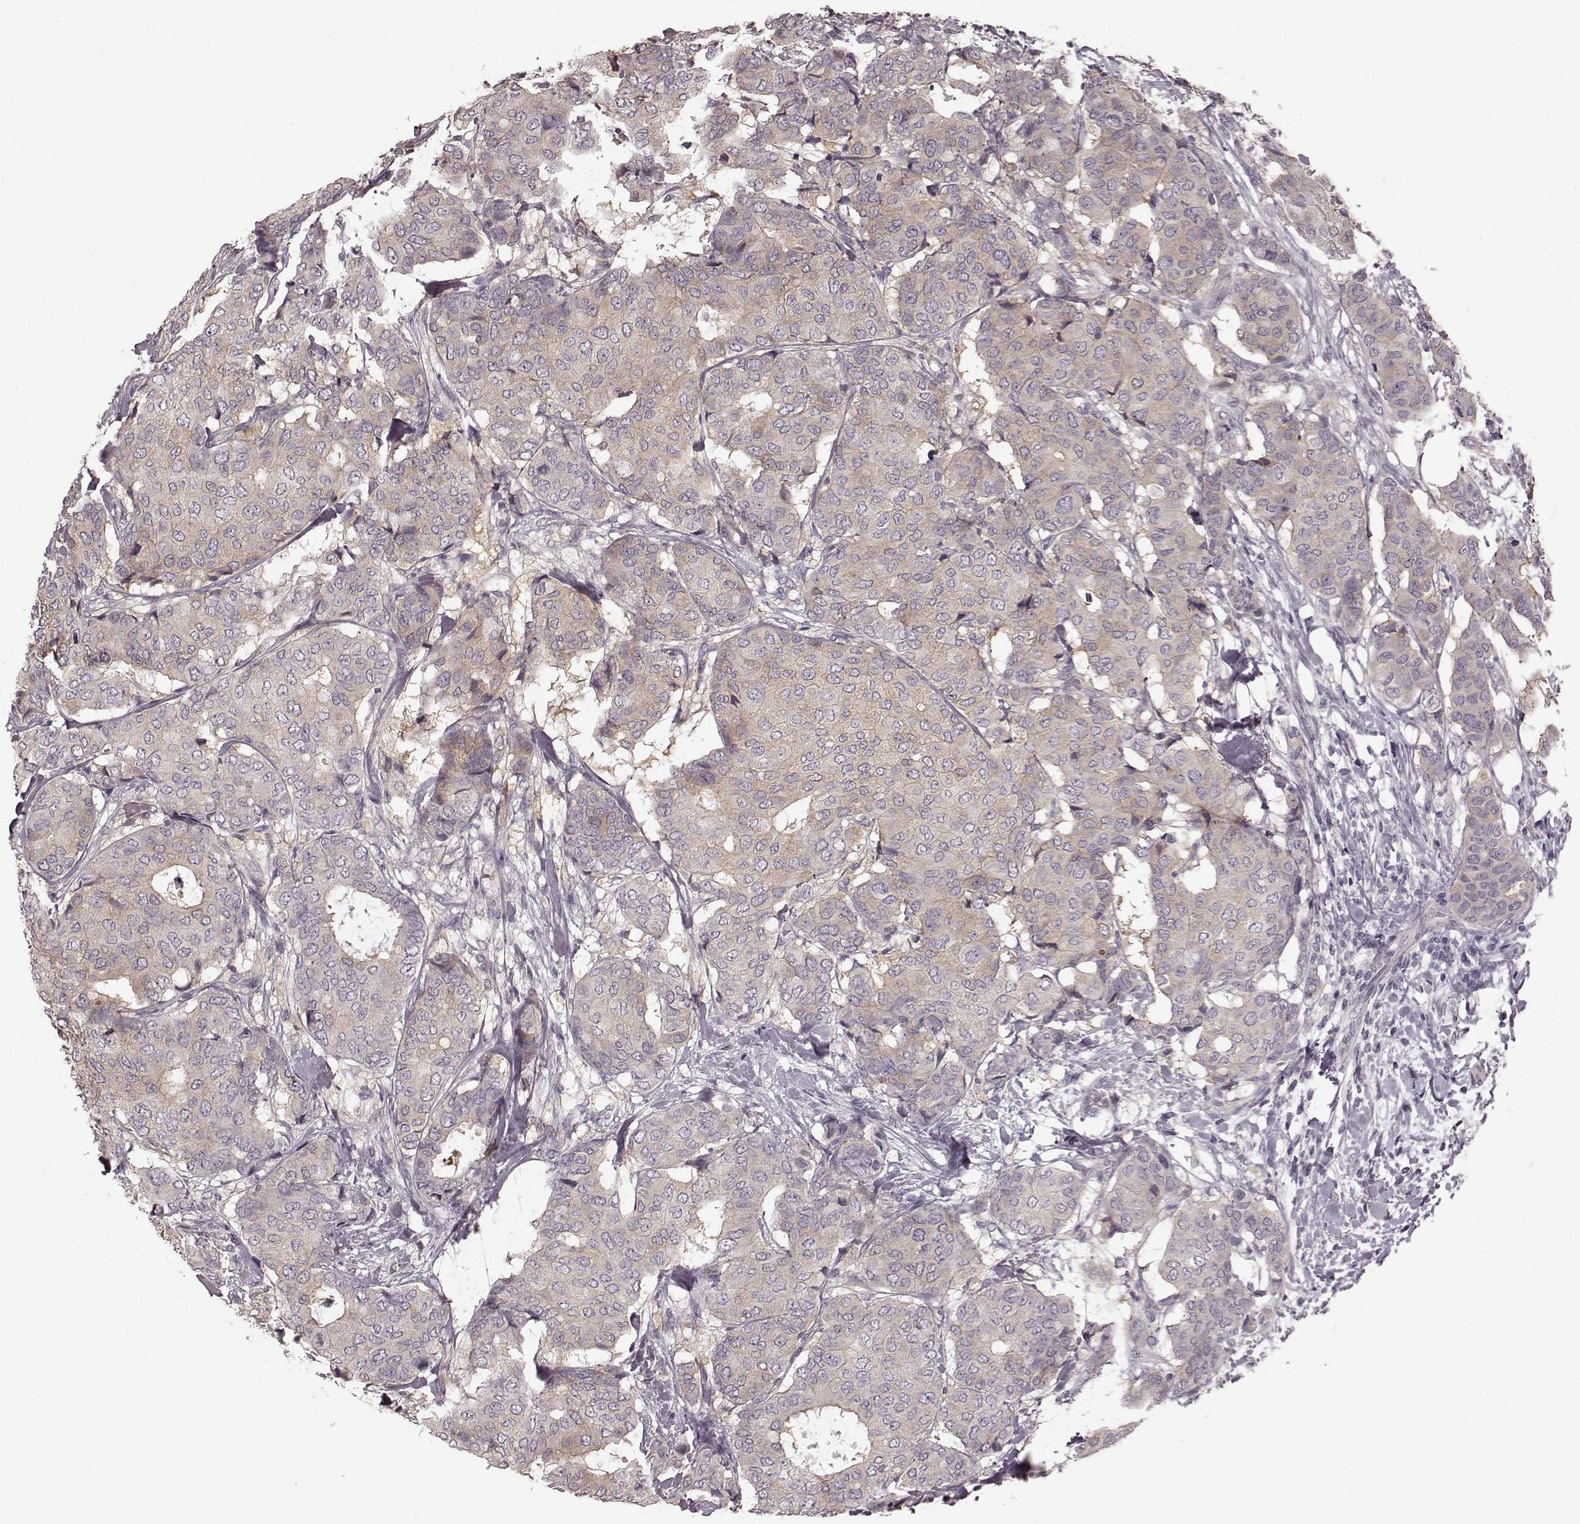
{"staining": {"intensity": "weak", "quantity": "<25%", "location": "cytoplasmic/membranous"}, "tissue": "breast cancer", "cell_type": "Tumor cells", "image_type": "cancer", "snomed": [{"axis": "morphology", "description": "Duct carcinoma"}, {"axis": "topography", "description": "Breast"}], "caption": "An immunohistochemistry (IHC) photomicrograph of breast intraductal carcinoma is shown. There is no staining in tumor cells of breast intraductal carcinoma.", "gene": "PRKCE", "patient": {"sex": "female", "age": 75}}